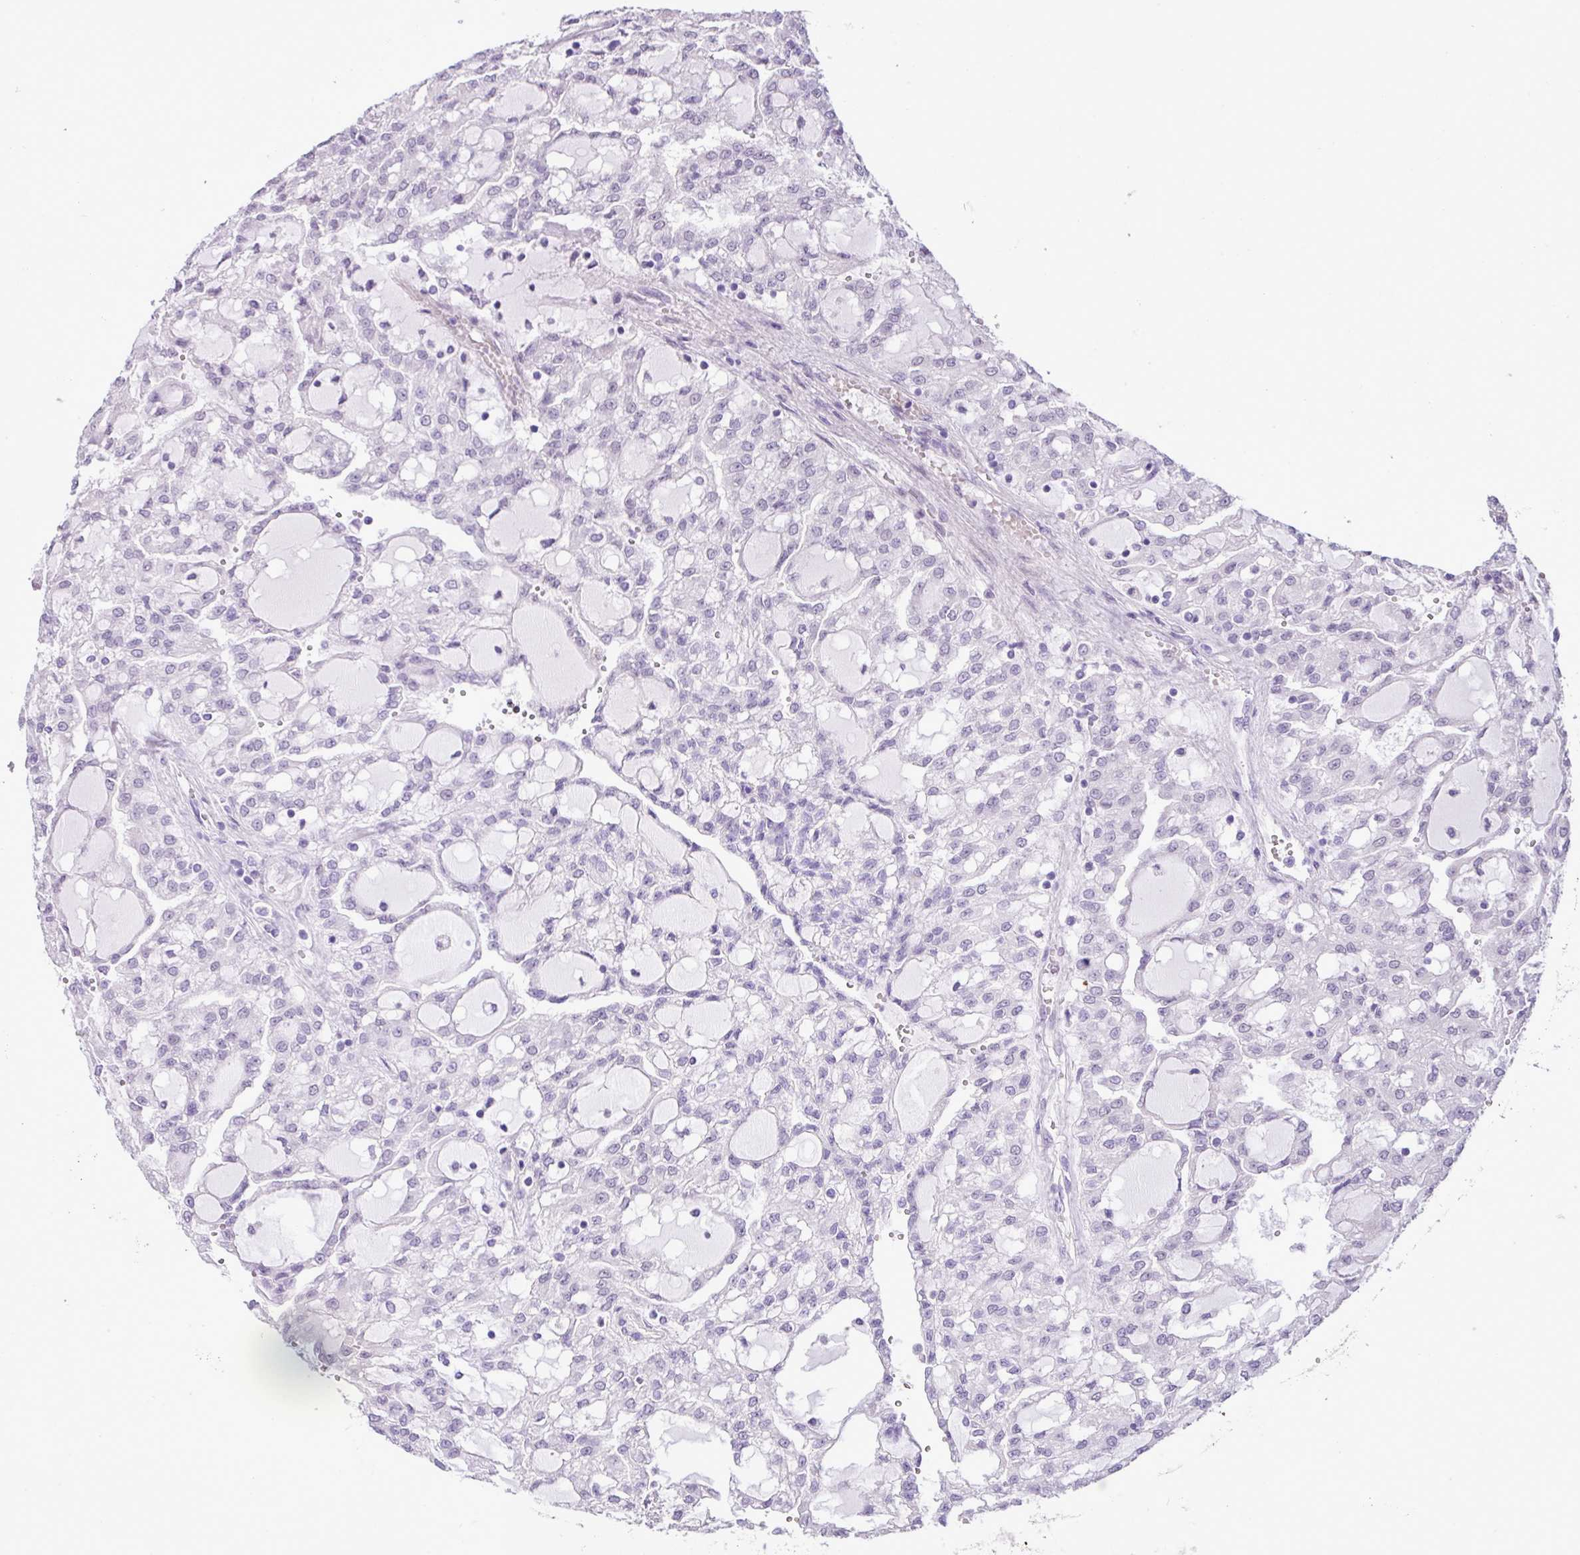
{"staining": {"intensity": "negative", "quantity": "none", "location": "none"}, "tissue": "renal cancer", "cell_type": "Tumor cells", "image_type": "cancer", "snomed": [{"axis": "morphology", "description": "Adenocarcinoma, NOS"}, {"axis": "topography", "description": "Kidney"}], "caption": "This is an immunohistochemistry (IHC) image of human renal adenocarcinoma. There is no staining in tumor cells.", "gene": "YLPM1", "patient": {"sex": "male", "age": 63}}